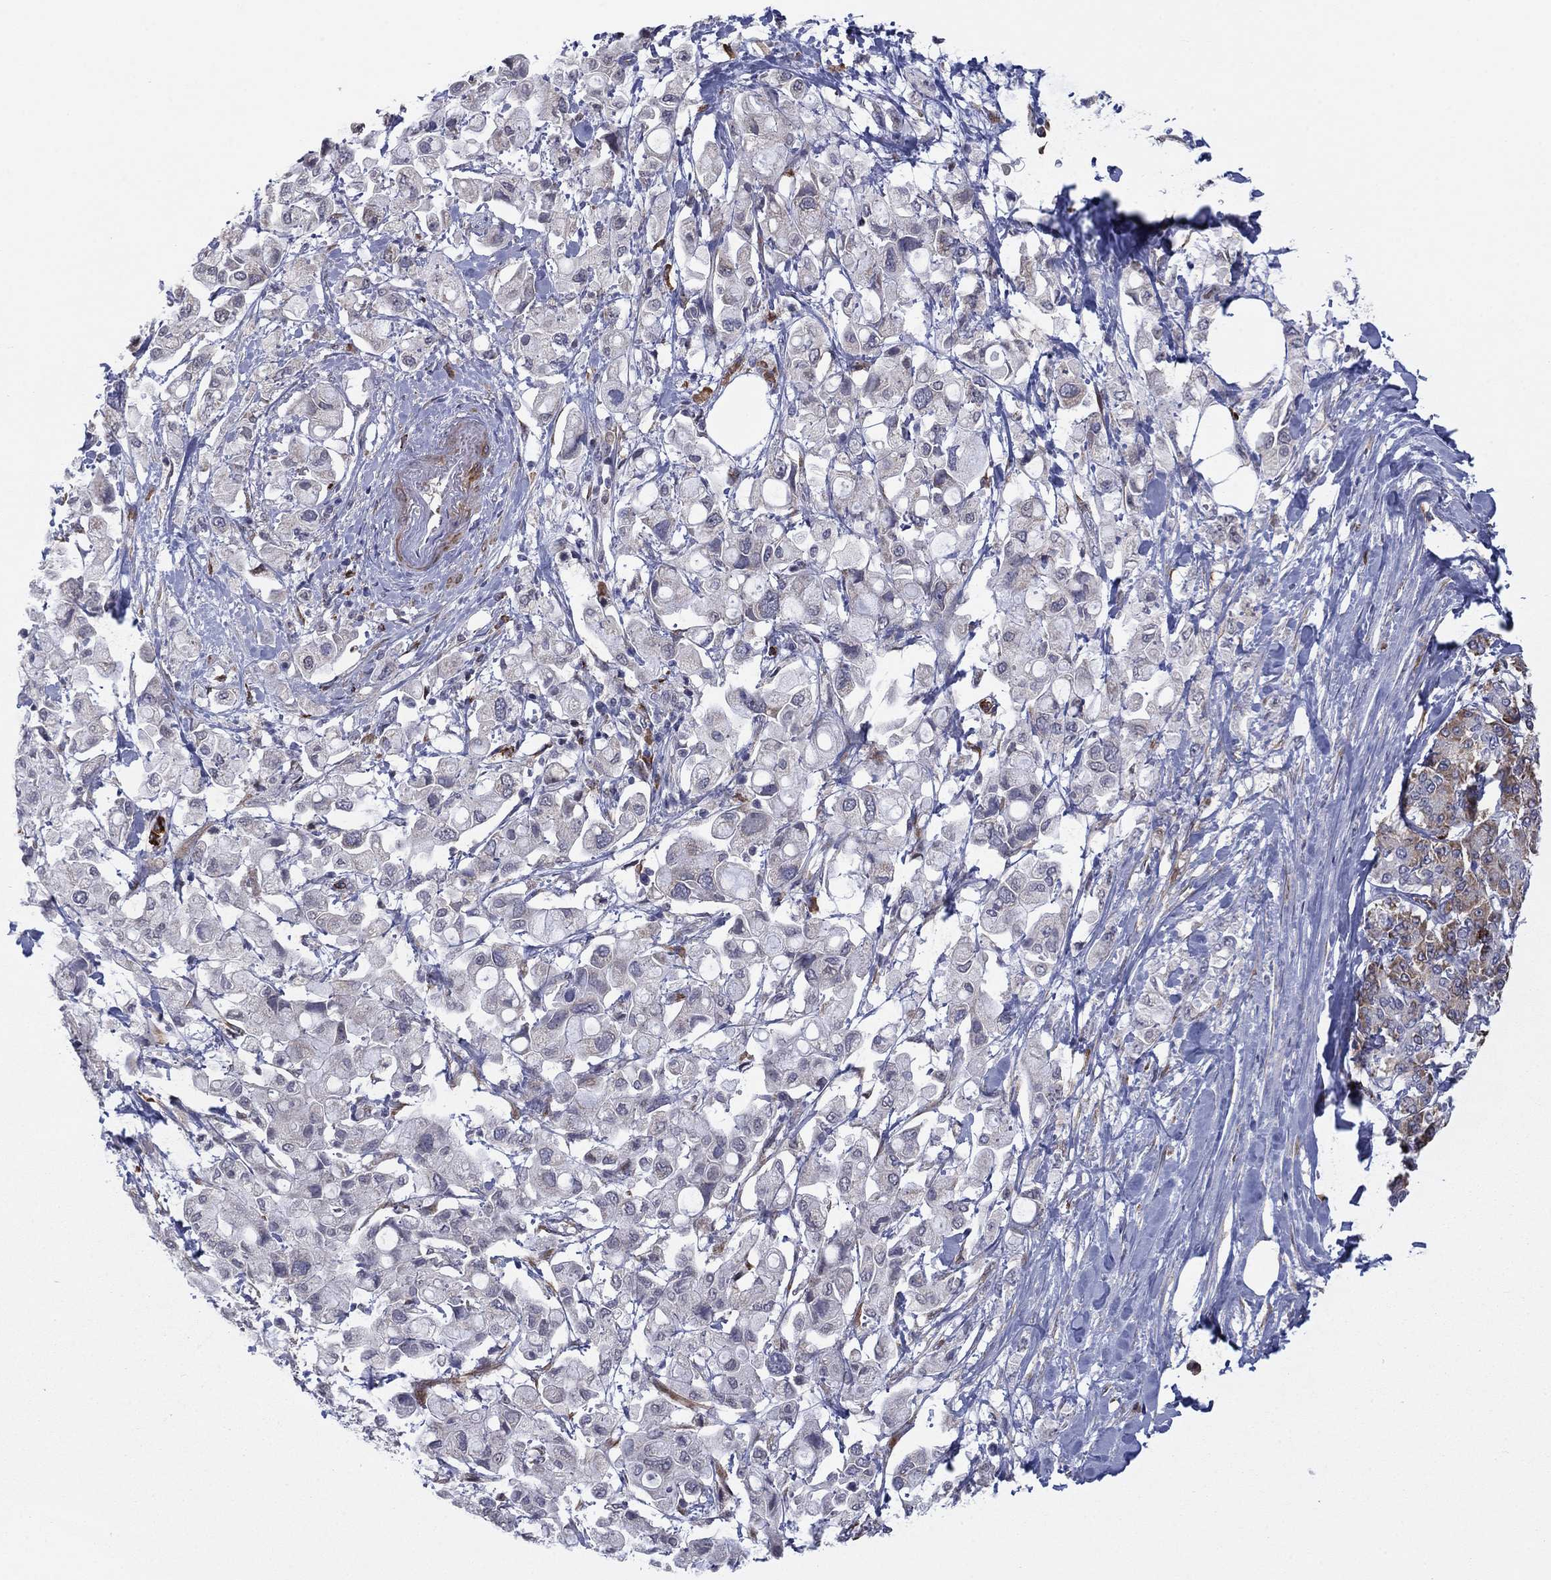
{"staining": {"intensity": "negative", "quantity": "none", "location": "none"}, "tissue": "pancreatic cancer", "cell_type": "Tumor cells", "image_type": "cancer", "snomed": [{"axis": "morphology", "description": "Adenocarcinoma, NOS"}, {"axis": "topography", "description": "Pancreas"}], "caption": "Immunohistochemical staining of human pancreatic adenocarcinoma shows no significant expression in tumor cells.", "gene": "MTRFR", "patient": {"sex": "female", "age": 56}}